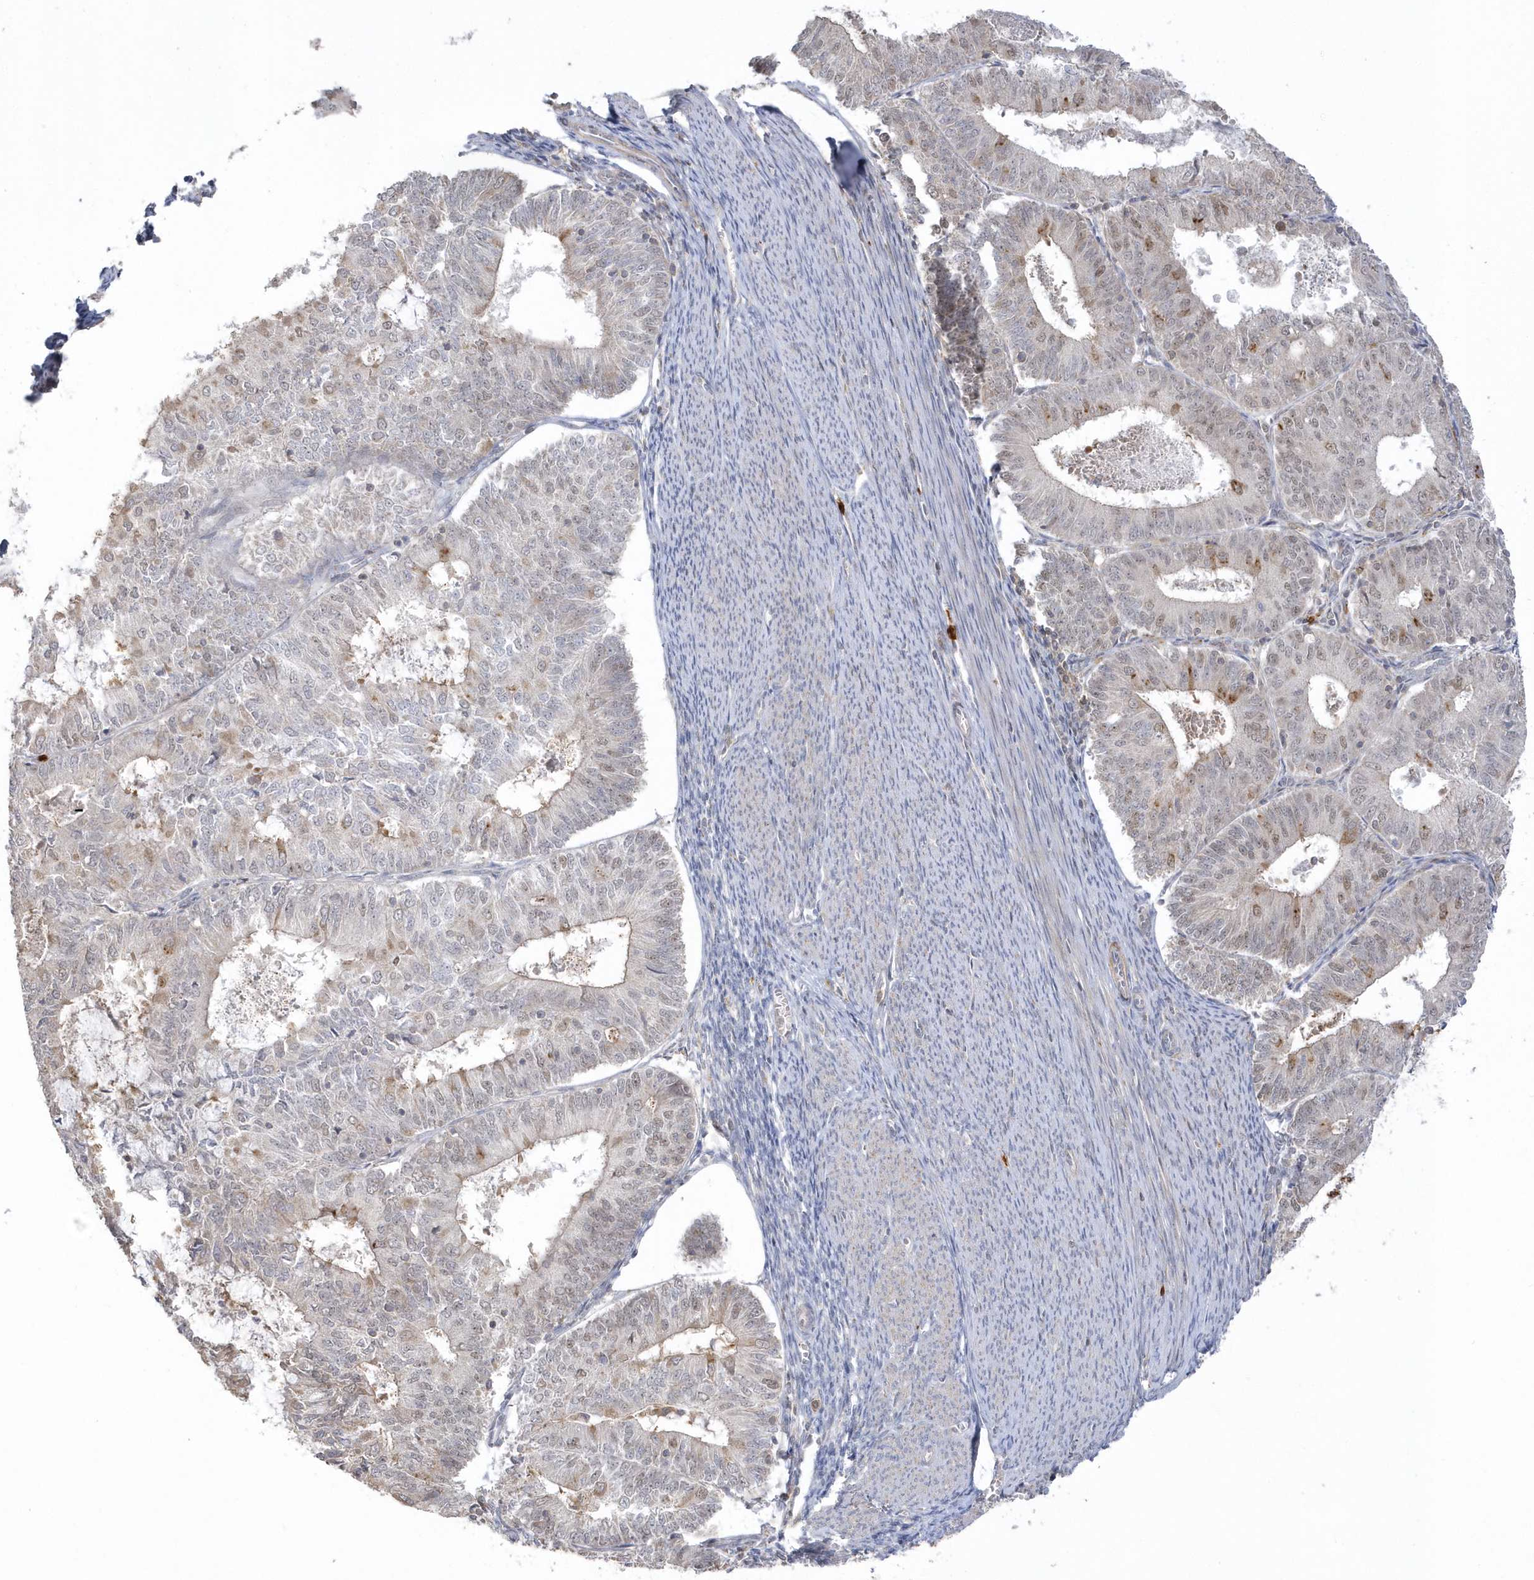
{"staining": {"intensity": "moderate", "quantity": "25%-75%", "location": "nuclear"}, "tissue": "endometrial cancer", "cell_type": "Tumor cells", "image_type": "cancer", "snomed": [{"axis": "morphology", "description": "Adenocarcinoma, NOS"}, {"axis": "topography", "description": "Endometrium"}], "caption": "Immunohistochemistry of endometrial cancer demonstrates medium levels of moderate nuclear expression in about 25%-75% of tumor cells. Nuclei are stained in blue.", "gene": "NAF1", "patient": {"sex": "female", "age": 57}}